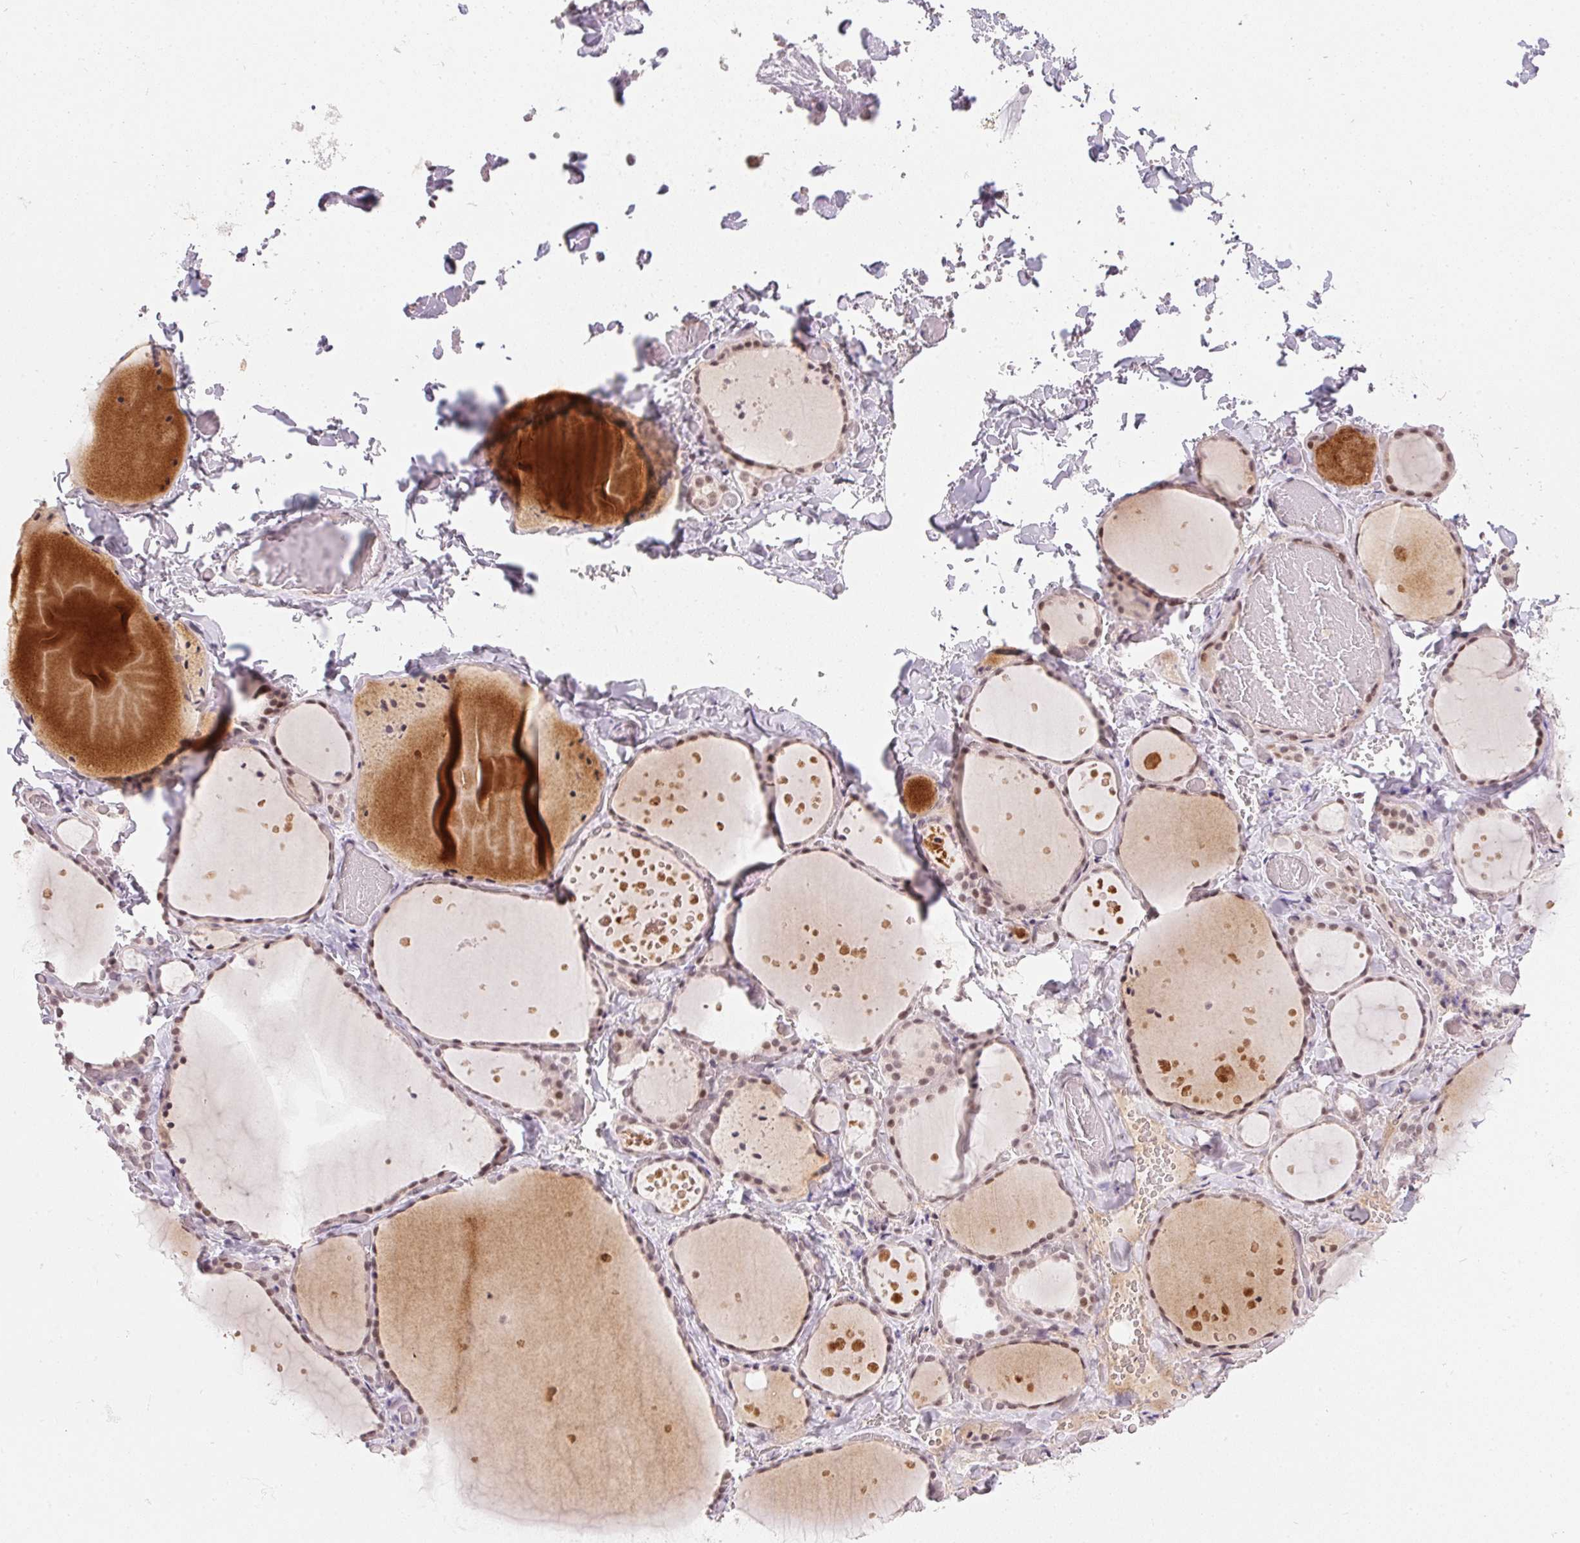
{"staining": {"intensity": "weak", "quantity": "25%-75%", "location": "nuclear"}, "tissue": "thyroid gland", "cell_type": "Glandular cells", "image_type": "normal", "snomed": [{"axis": "morphology", "description": "Normal tissue, NOS"}, {"axis": "topography", "description": "Thyroid gland"}], "caption": "Thyroid gland stained for a protein displays weak nuclear positivity in glandular cells. (DAB IHC with brightfield microscopy, high magnification).", "gene": "KDM4D", "patient": {"sex": "female", "age": 36}}